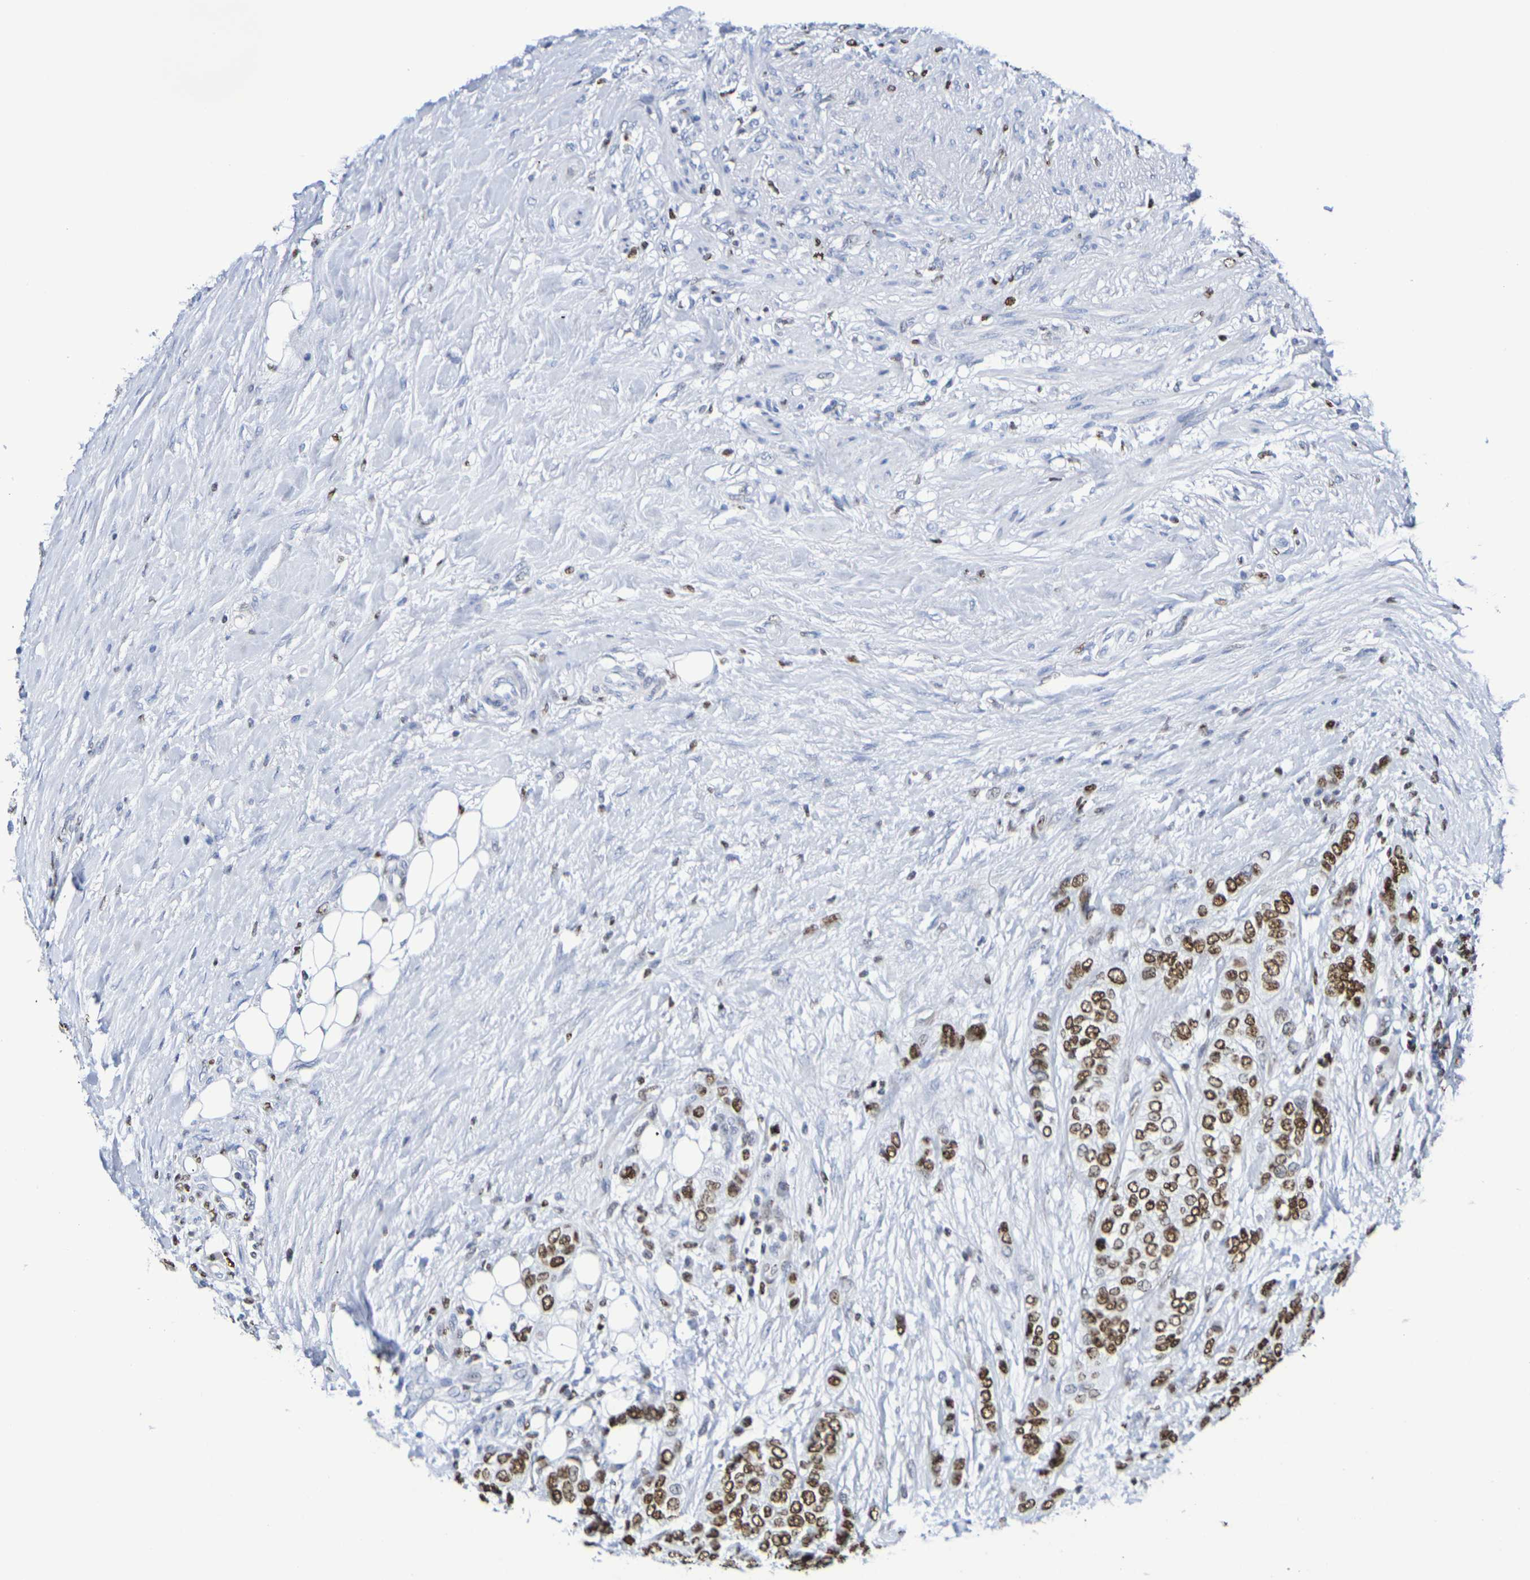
{"staining": {"intensity": "moderate", "quantity": ">75%", "location": "nuclear"}, "tissue": "urothelial cancer", "cell_type": "Tumor cells", "image_type": "cancer", "snomed": [{"axis": "morphology", "description": "Urothelial carcinoma, High grade"}, {"axis": "topography", "description": "Urinary bladder"}], "caption": "Urothelial carcinoma (high-grade) stained with IHC demonstrates moderate nuclear expression in approximately >75% of tumor cells. (IHC, brightfield microscopy, high magnification).", "gene": "H1-5", "patient": {"sex": "female", "age": 56}}